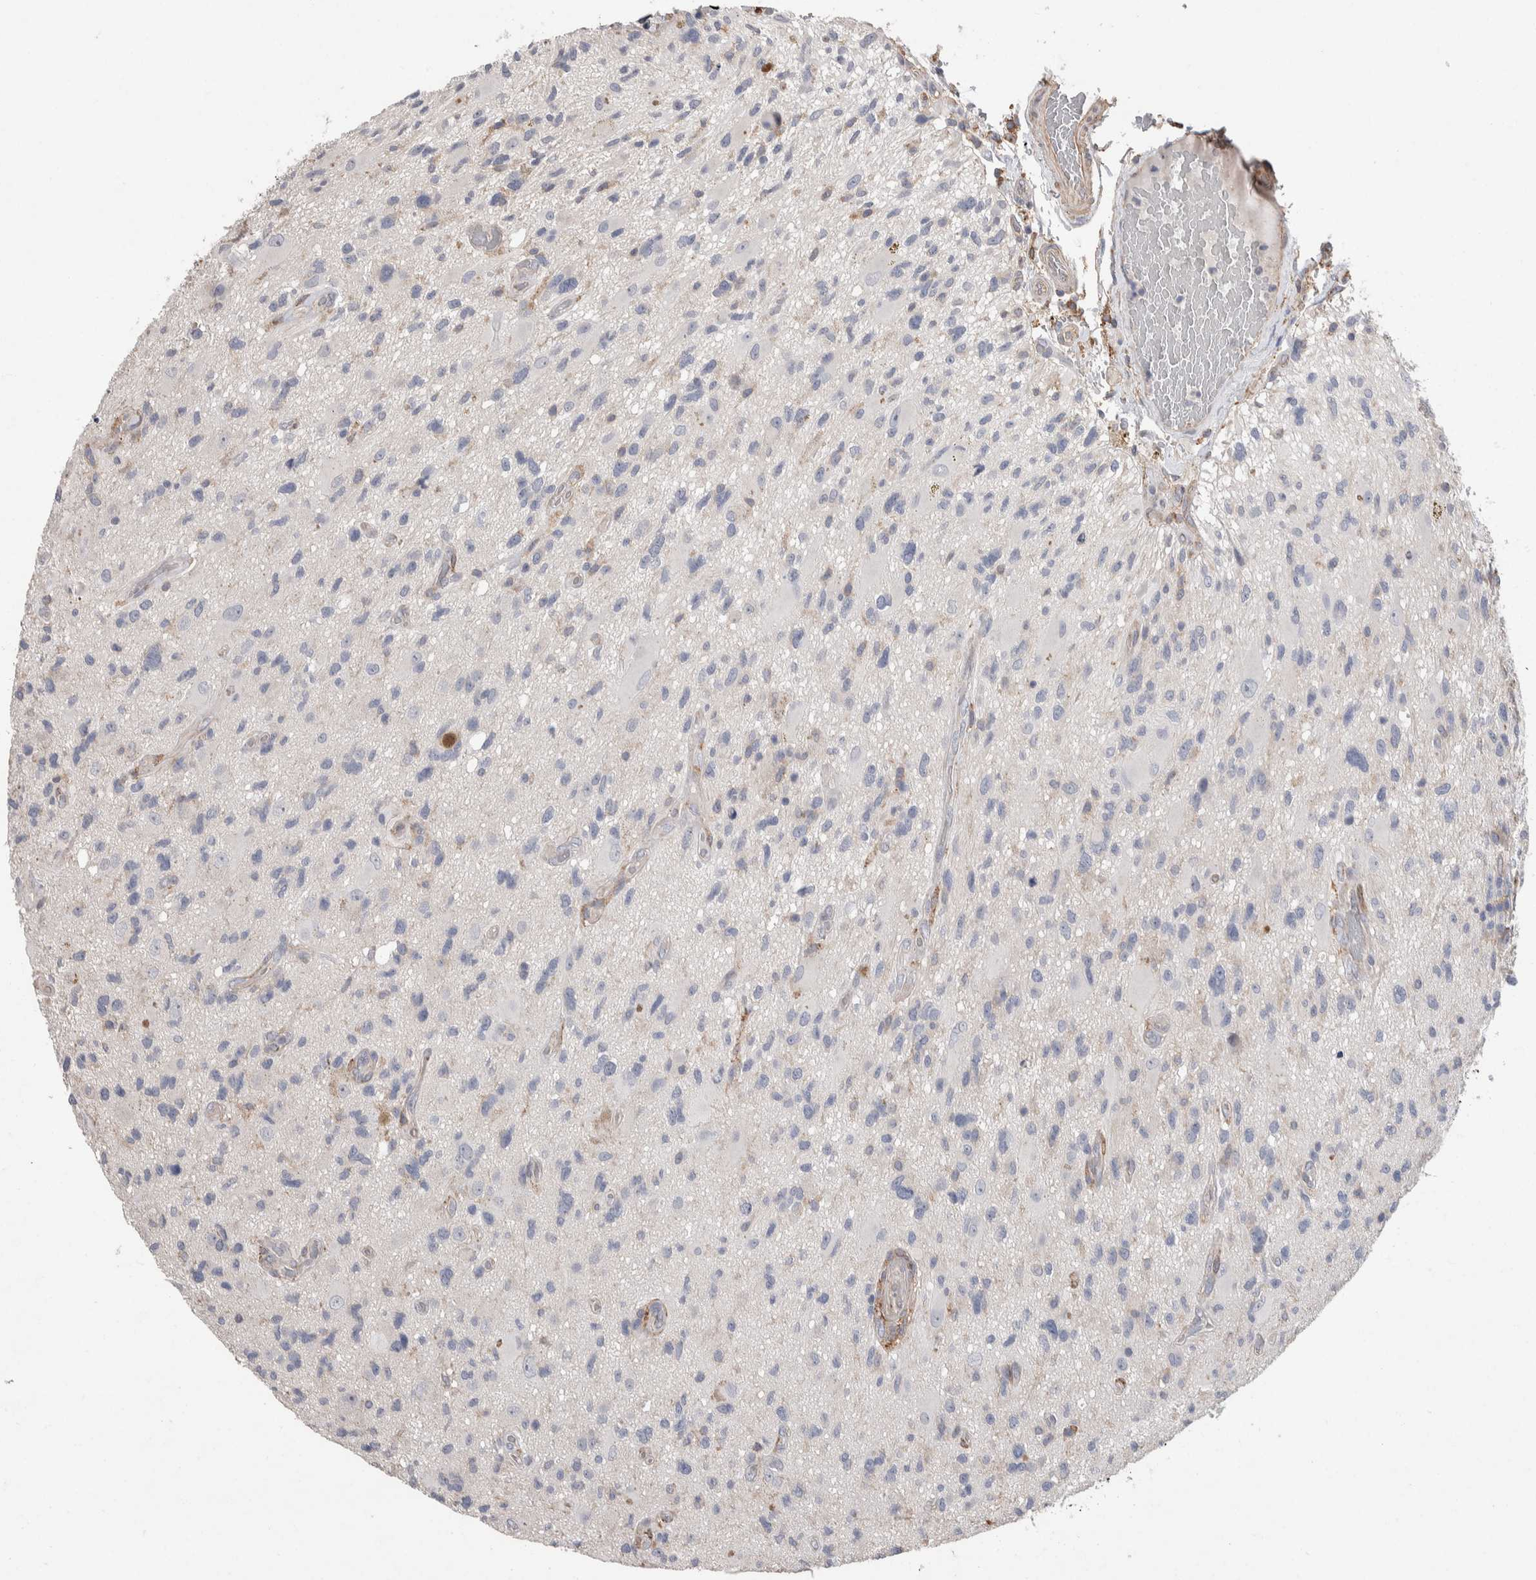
{"staining": {"intensity": "negative", "quantity": "none", "location": "none"}, "tissue": "glioma", "cell_type": "Tumor cells", "image_type": "cancer", "snomed": [{"axis": "morphology", "description": "Glioma, malignant, High grade"}, {"axis": "topography", "description": "Brain"}], "caption": "A photomicrograph of human malignant glioma (high-grade) is negative for staining in tumor cells.", "gene": "GCNA", "patient": {"sex": "male", "age": 33}}